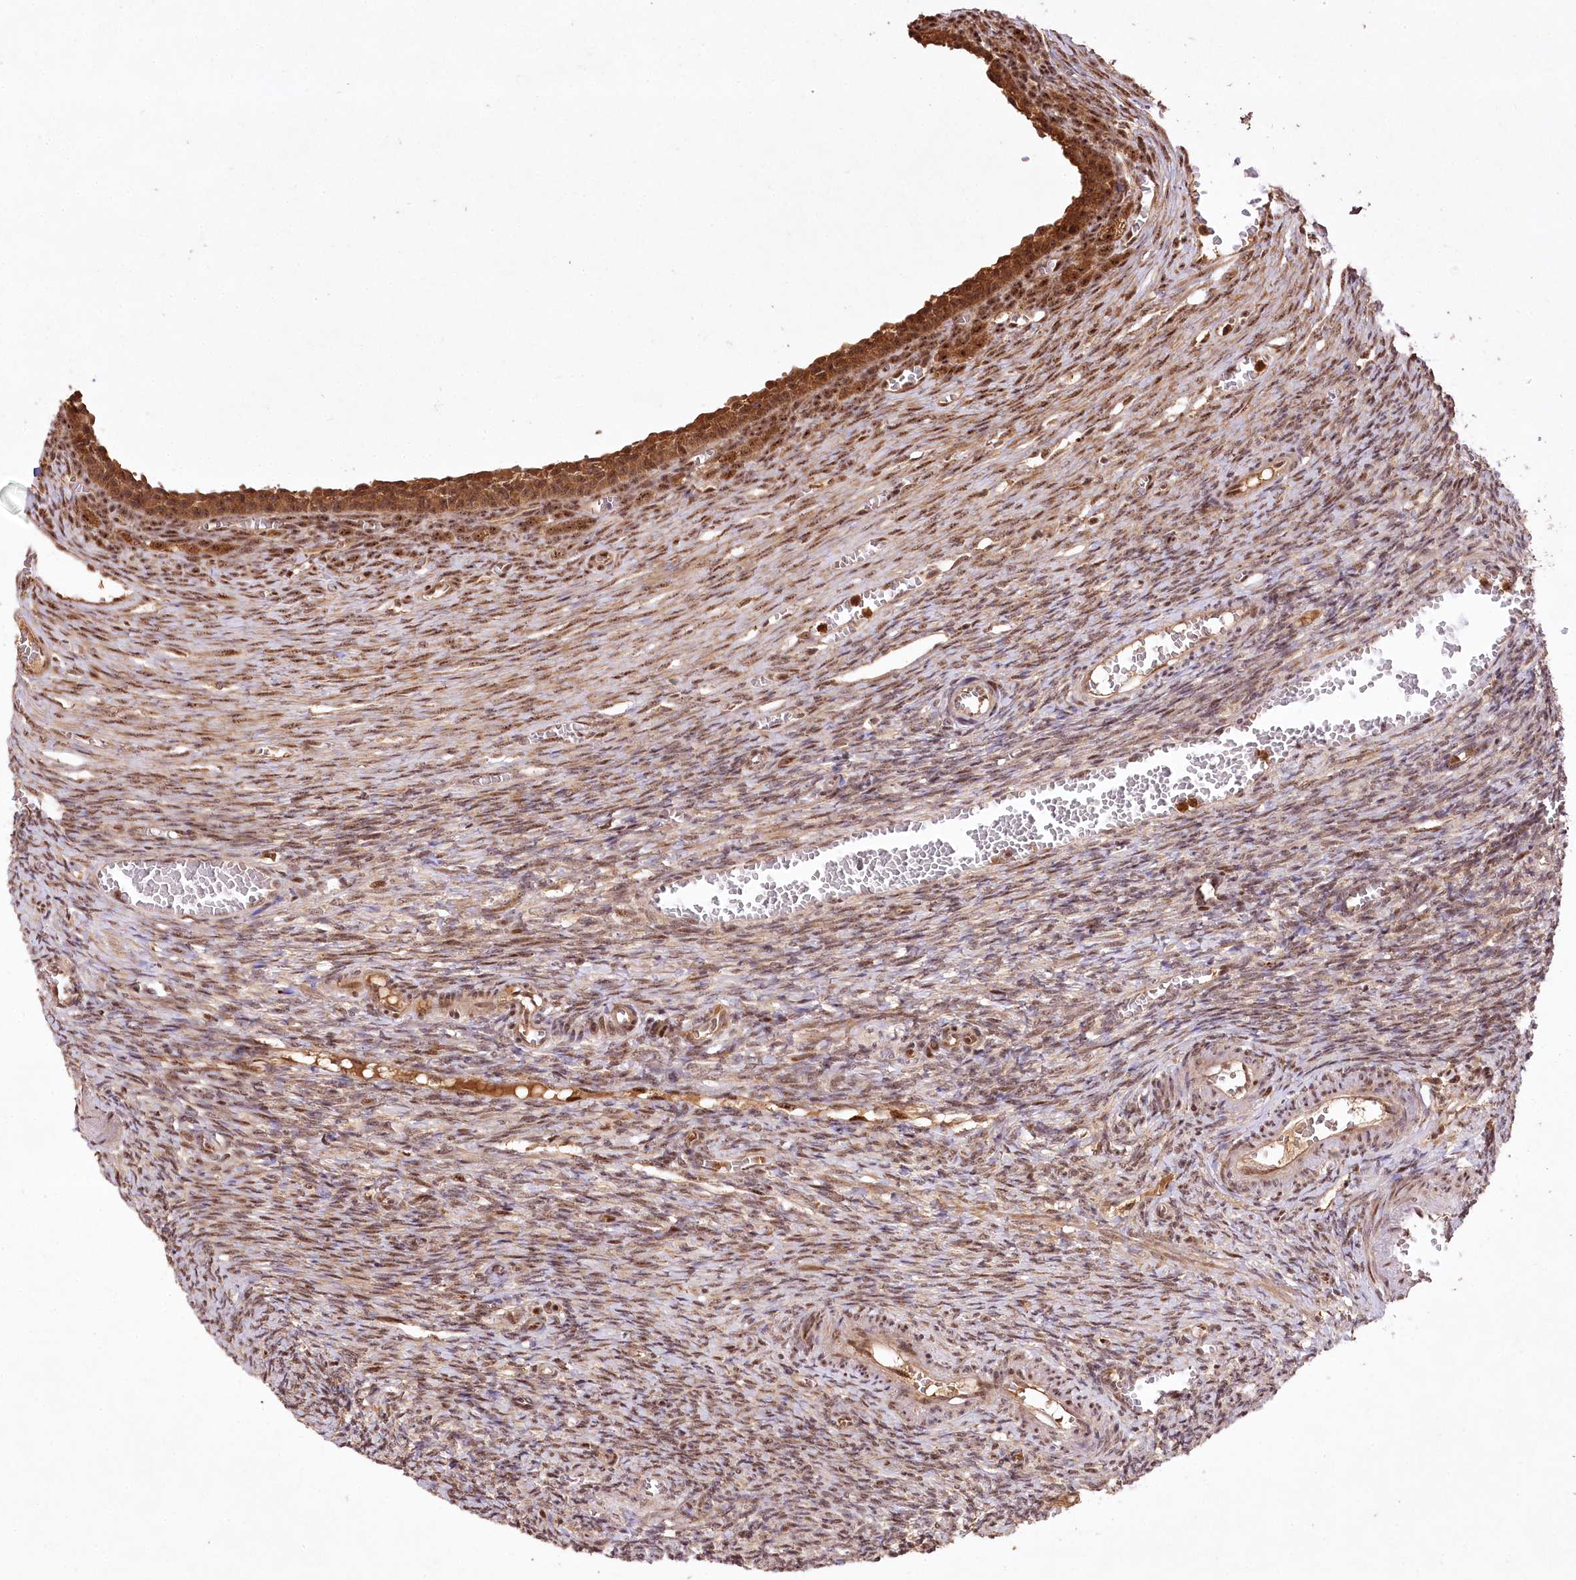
{"staining": {"intensity": "weak", "quantity": ">75%", "location": "nuclear"}, "tissue": "ovary", "cell_type": "Ovarian stroma cells", "image_type": "normal", "snomed": [{"axis": "morphology", "description": "Normal tissue, NOS"}, {"axis": "topography", "description": "Ovary"}], "caption": "About >75% of ovarian stroma cells in normal human ovary exhibit weak nuclear protein staining as visualized by brown immunohistochemical staining.", "gene": "PYROXD1", "patient": {"sex": "female", "age": 27}}